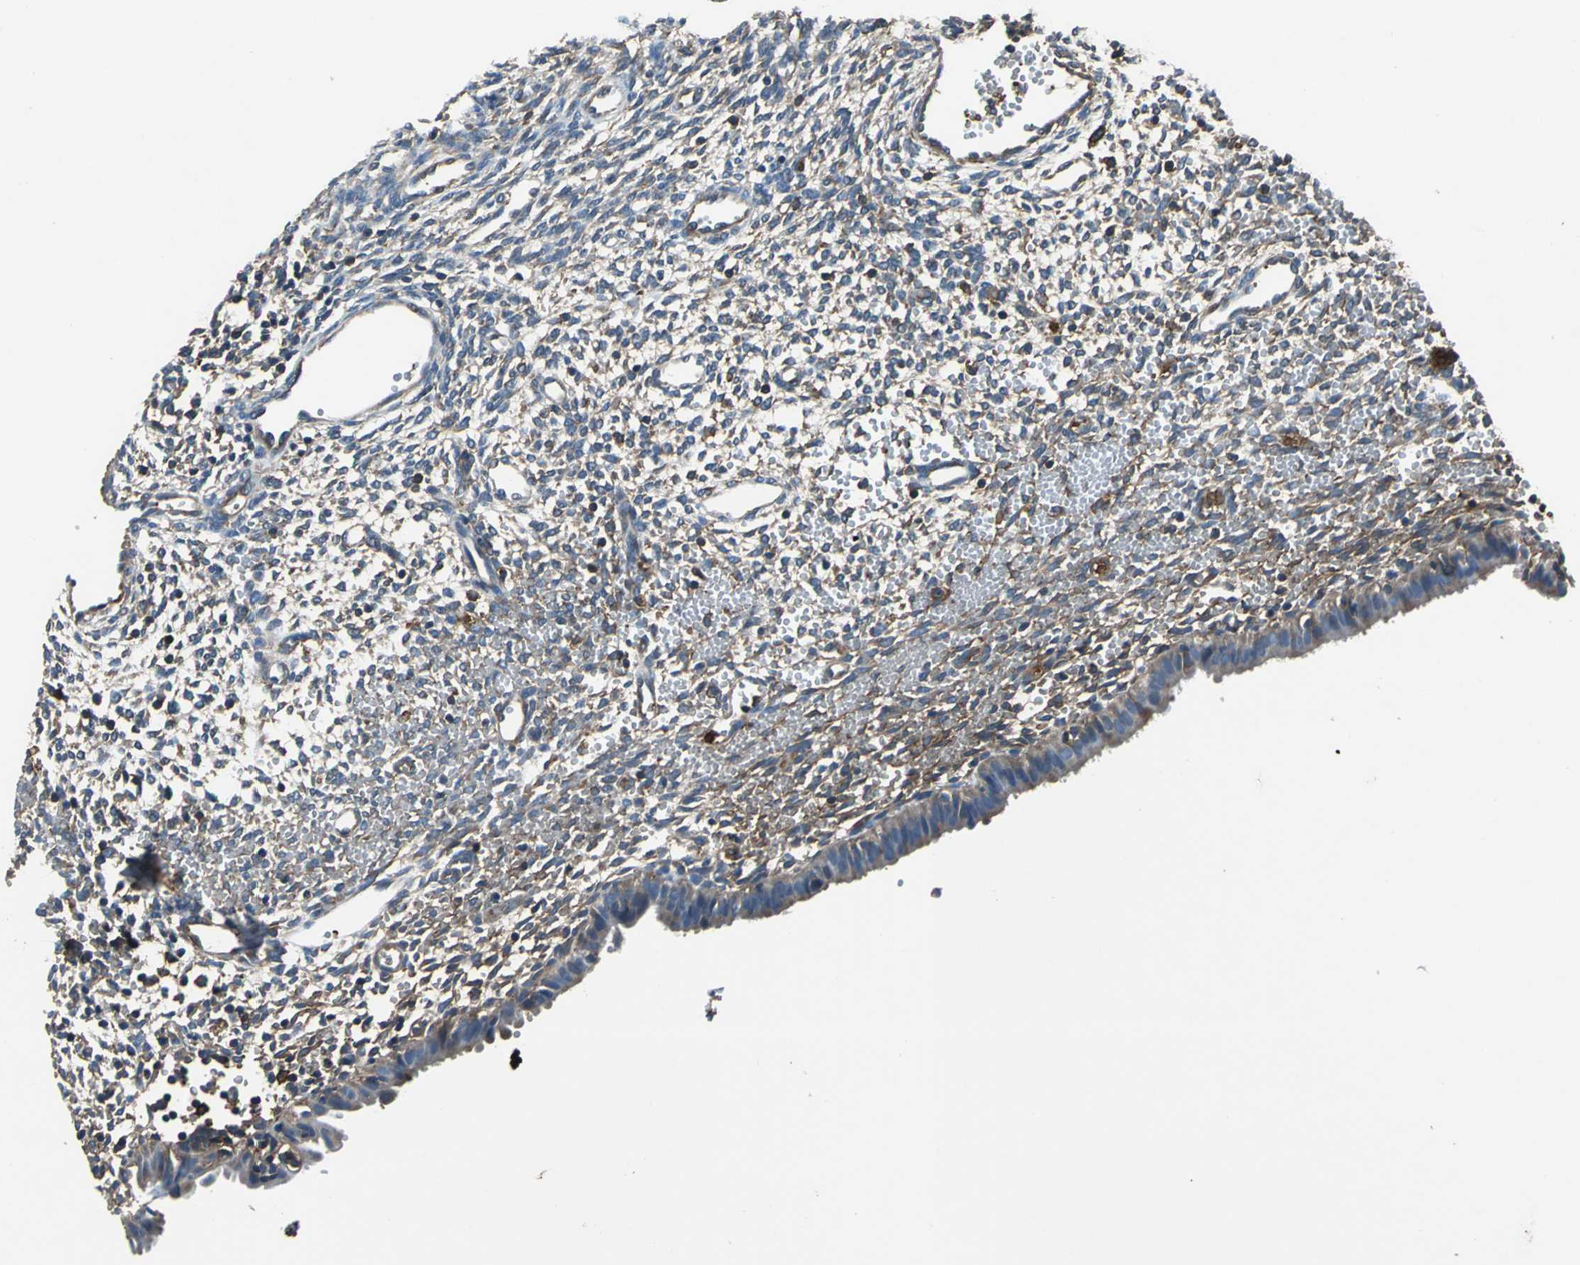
{"staining": {"intensity": "moderate", "quantity": ">75%", "location": "cytoplasmic/membranous"}, "tissue": "endometrium", "cell_type": "Cells in endometrial stroma", "image_type": "normal", "snomed": [{"axis": "morphology", "description": "Normal tissue, NOS"}, {"axis": "topography", "description": "Endometrium"}], "caption": "Immunohistochemical staining of unremarkable endometrium reveals >75% levels of moderate cytoplasmic/membranous protein expression in approximately >75% of cells in endometrial stroma.", "gene": "PARVA", "patient": {"sex": "female", "age": 61}}